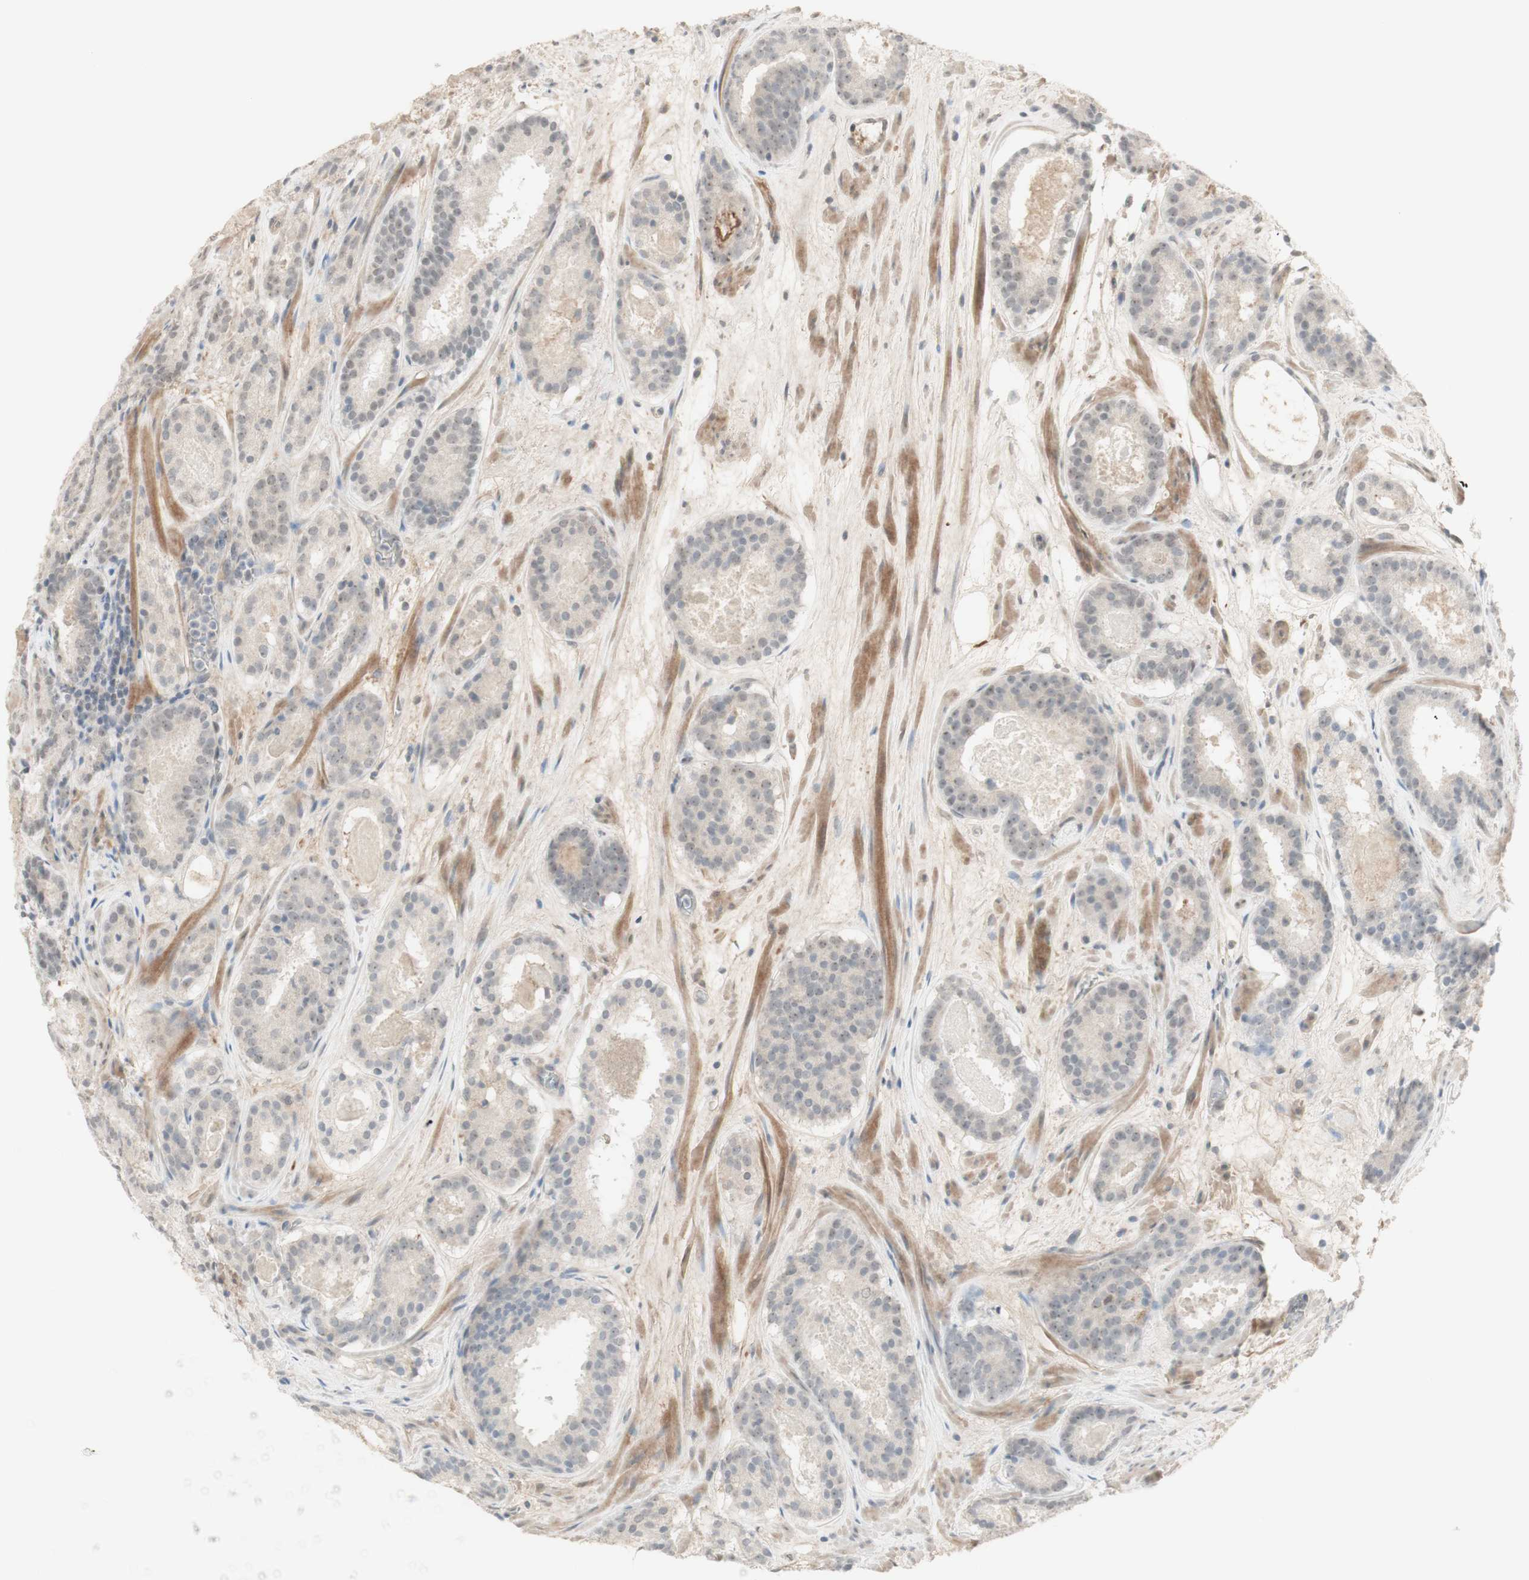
{"staining": {"intensity": "weak", "quantity": ">75%", "location": "nuclear"}, "tissue": "prostate cancer", "cell_type": "Tumor cells", "image_type": "cancer", "snomed": [{"axis": "morphology", "description": "Adenocarcinoma, Low grade"}, {"axis": "topography", "description": "Prostate"}], "caption": "Immunohistochemical staining of human adenocarcinoma (low-grade) (prostate) reveals low levels of weak nuclear protein staining in about >75% of tumor cells.", "gene": "PLCD4", "patient": {"sex": "male", "age": 69}}